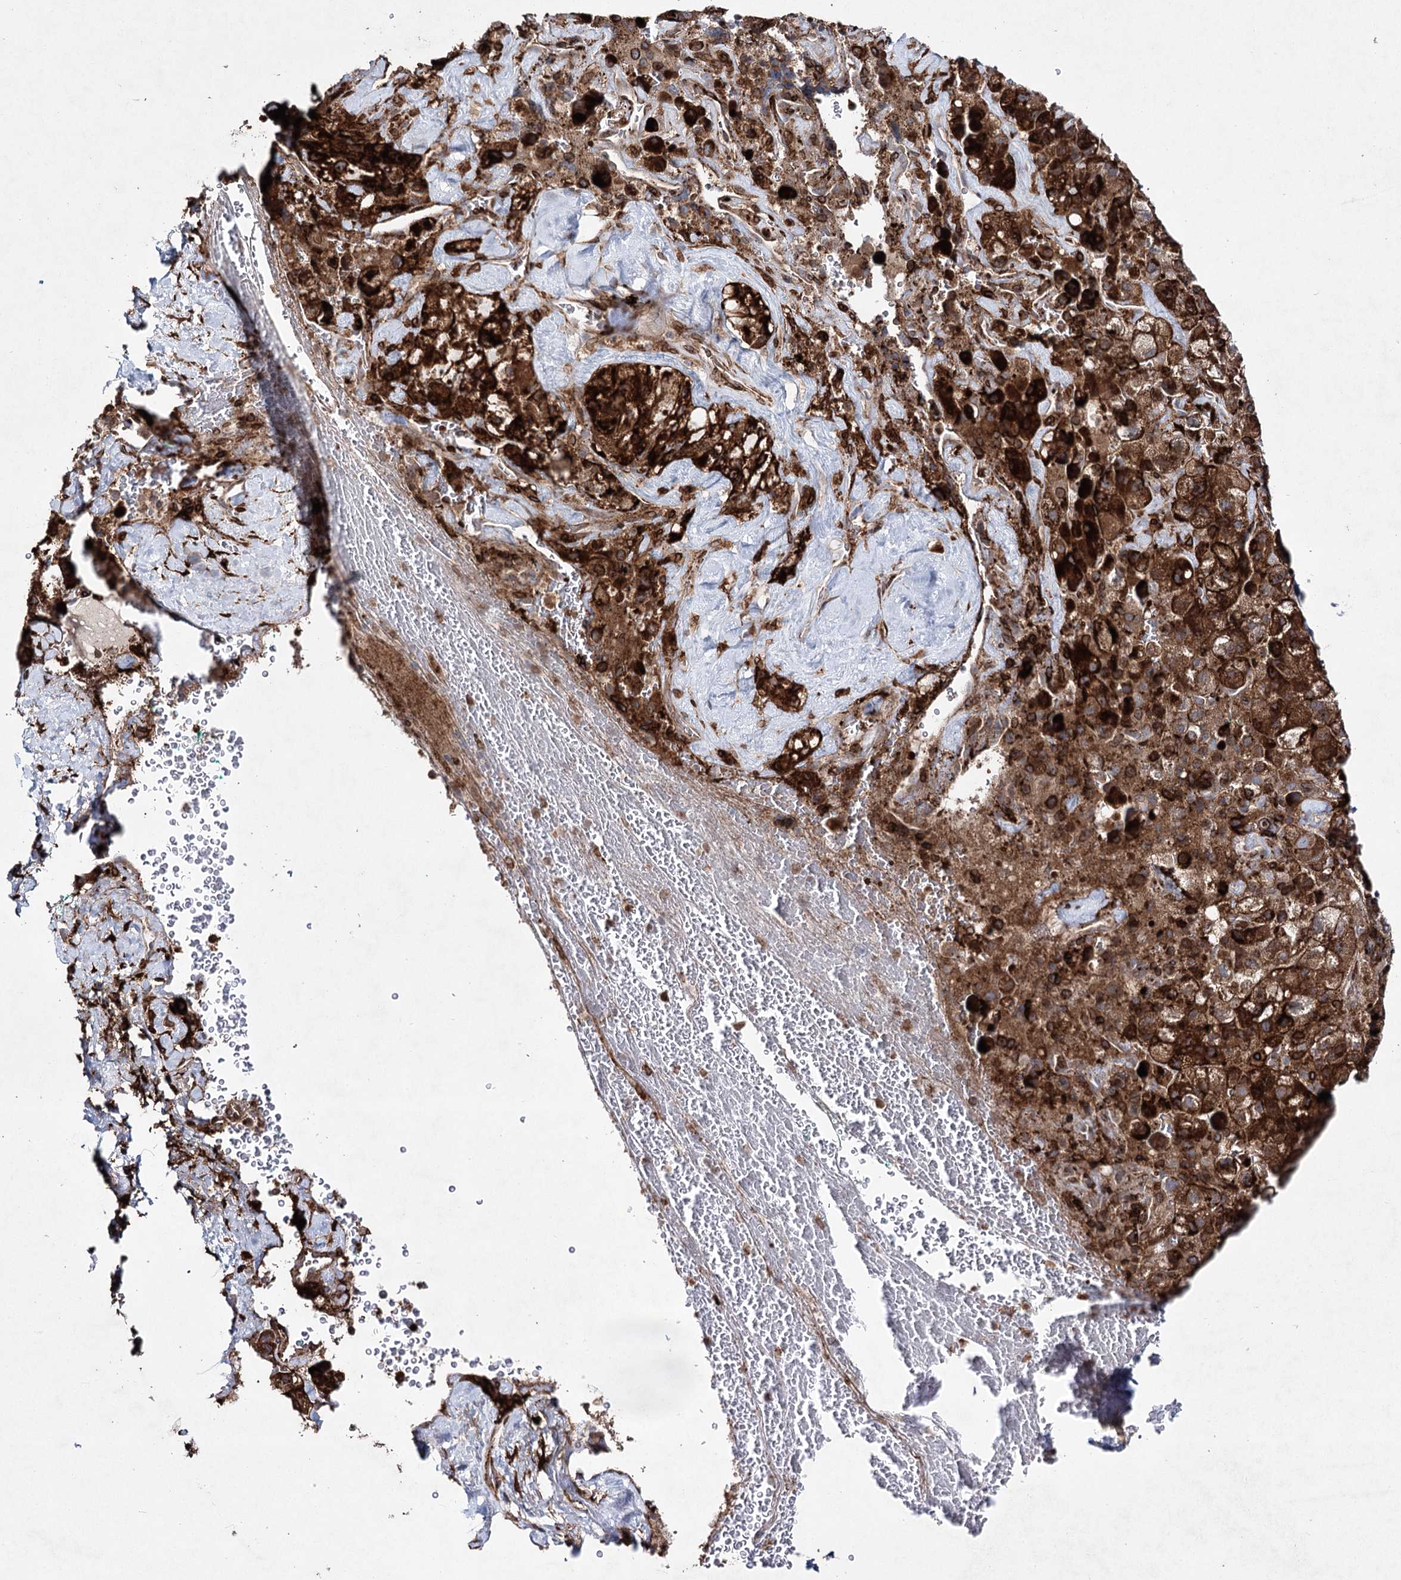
{"staining": {"intensity": "strong", "quantity": ">75%", "location": "cytoplasmic/membranous"}, "tissue": "liver cancer", "cell_type": "Tumor cells", "image_type": "cancer", "snomed": [{"axis": "morphology", "description": "Normal tissue, NOS"}, {"axis": "morphology", "description": "Carcinoma, Hepatocellular, NOS"}, {"axis": "topography", "description": "Liver"}], "caption": "Hepatocellular carcinoma (liver) stained with a brown dye reveals strong cytoplasmic/membranous positive staining in approximately >75% of tumor cells.", "gene": "DCUN1D4", "patient": {"sex": "male", "age": 57}}